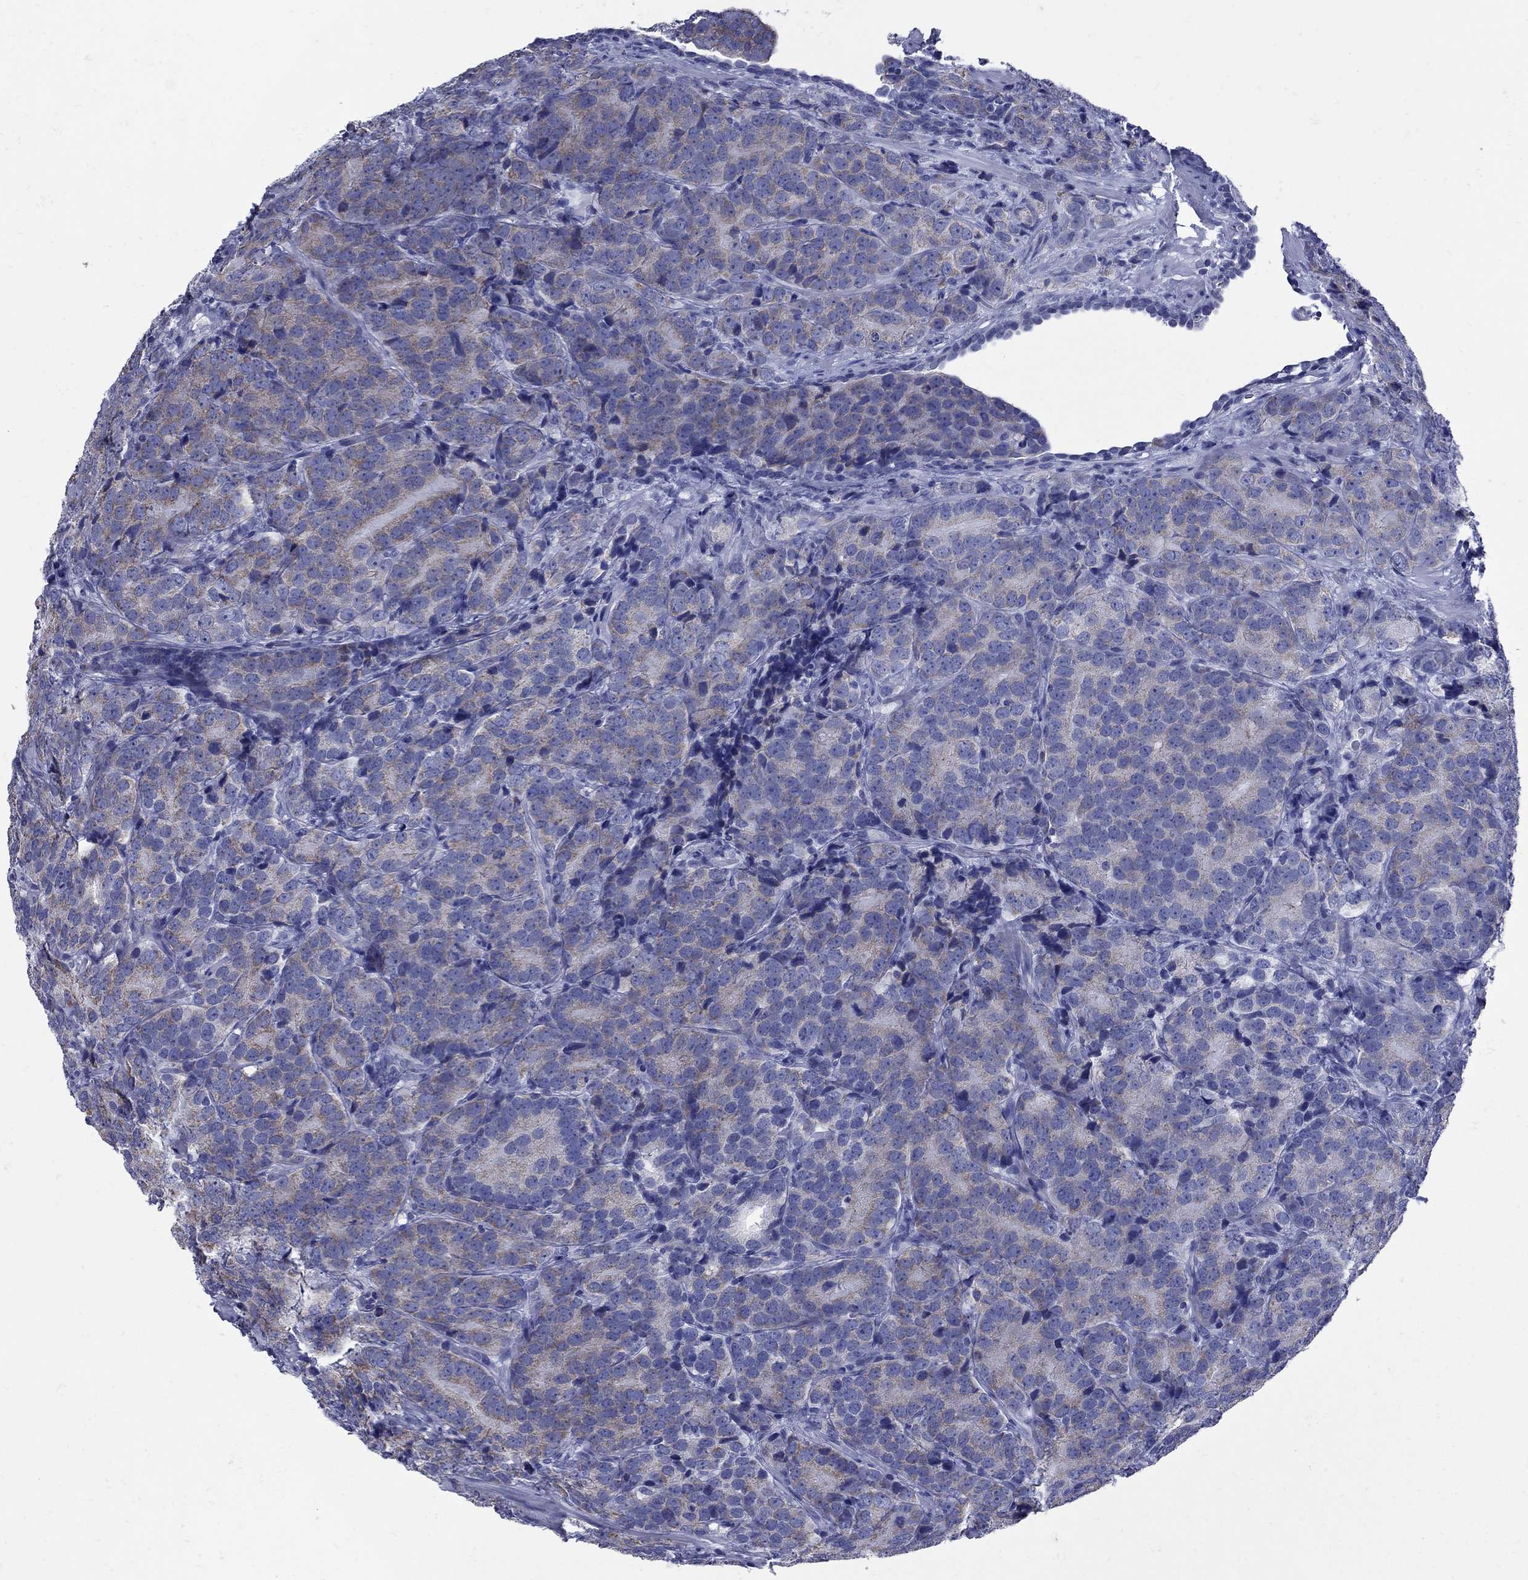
{"staining": {"intensity": "weak", "quantity": ">75%", "location": "cytoplasmic/membranous"}, "tissue": "prostate cancer", "cell_type": "Tumor cells", "image_type": "cancer", "snomed": [{"axis": "morphology", "description": "Adenocarcinoma, NOS"}, {"axis": "topography", "description": "Prostate"}], "caption": "Immunohistochemical staining of human prostate adenocarcinoma shows low levels of weak cytoplasmic/membranous protein positivity in about >75% of tumor cells.", "gene": "PDZD3", "patient": {"sex": "male", "age": 71}}